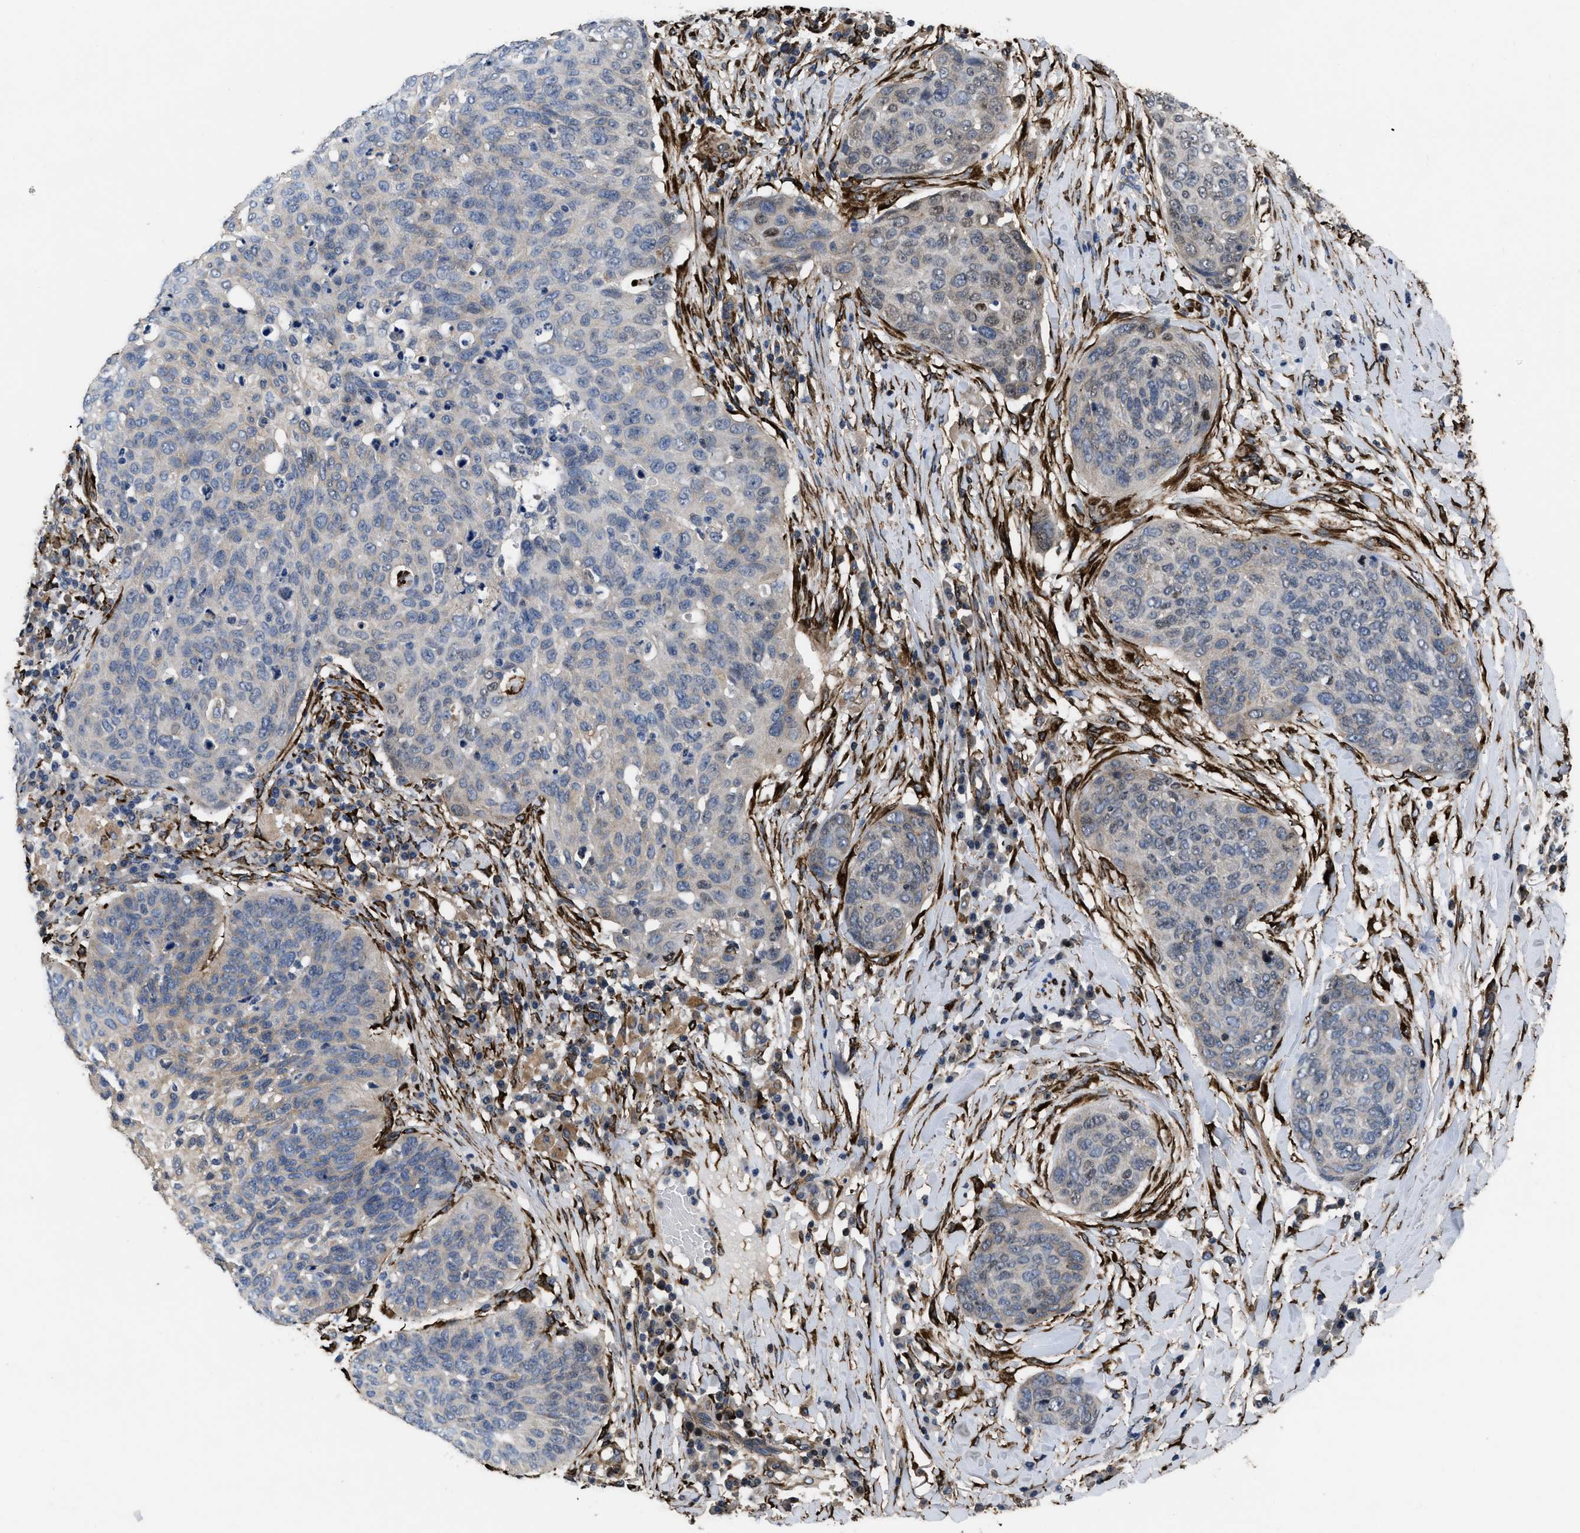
{"staining": {"intensity": "negative", "quantity": "none", "location": "none"}, "tissue": "skin cancer", "cell_type": "Tumor cells", "image_type": "cancer", "snomed": [{"axis": "morphology", "description": "Squamous cell carcinoma in situ, NOS"}, {"axis": "morphology", "description": "Squamous cell carcinoma, NOS"}, {"axis": "topography", "description": "Skin"}], "caption": "IHC histopathology image of skin cancer stained for a protein (brown), which shows no positivity in tumor cells.", "gene": "SQLE", "patient": {"sex": "male", "age": 93}}